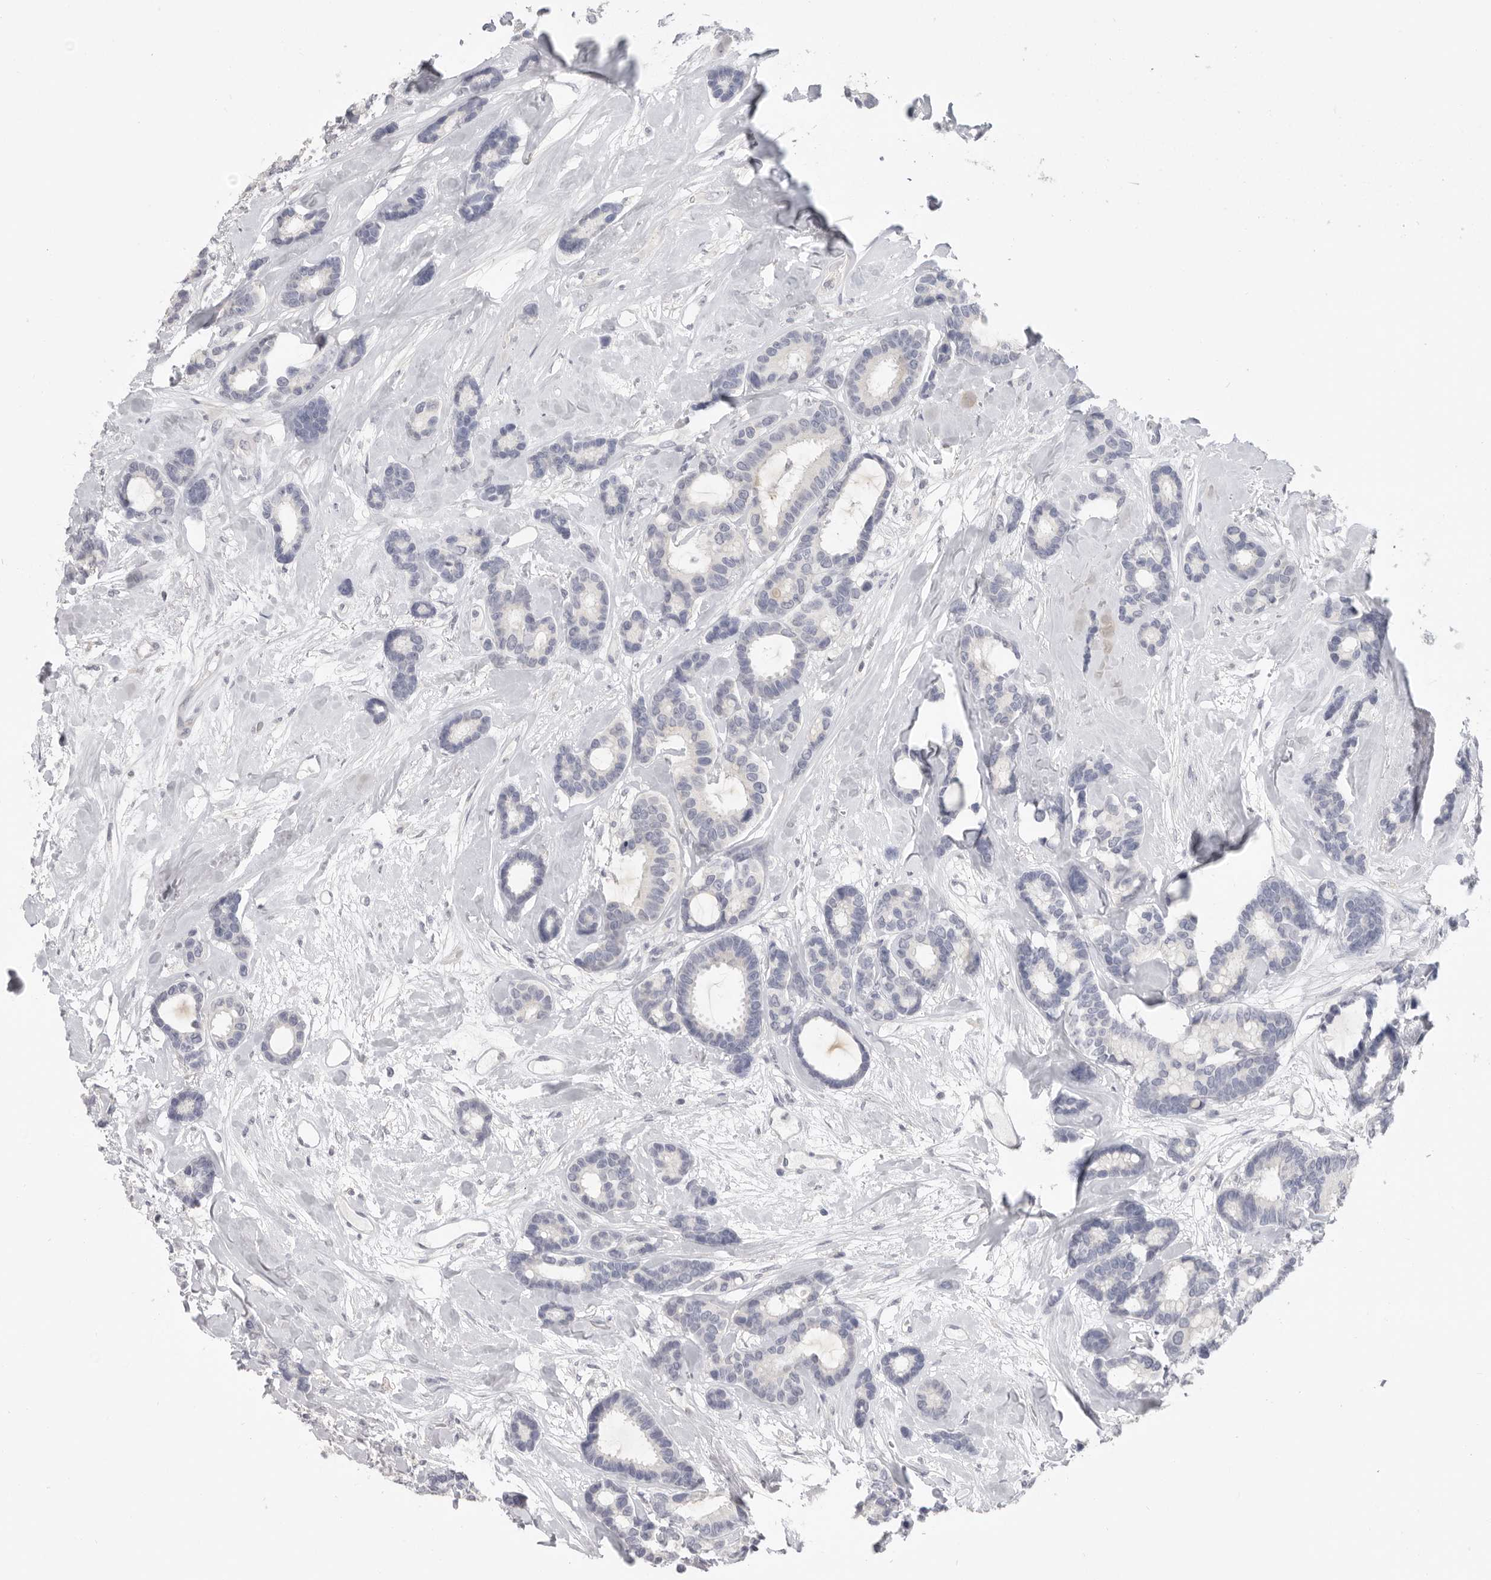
{"staining": {"intensity": "negative", "quantity": "none", "location": "none"}, "tissue": "breast cancer", "cell_type": "Tumor cells", "image_type": "cancer", "snomed": [{"axis": "morphology", "description": "Duct carcinoma"}, {"axis": "topography", "description": "Breast"}], "caption": "Micrograph shows no significant protein expression in tumor cells of breast cancer.", "gene": "XIRP1", "patient": {"sex": "female", "age": 87}}